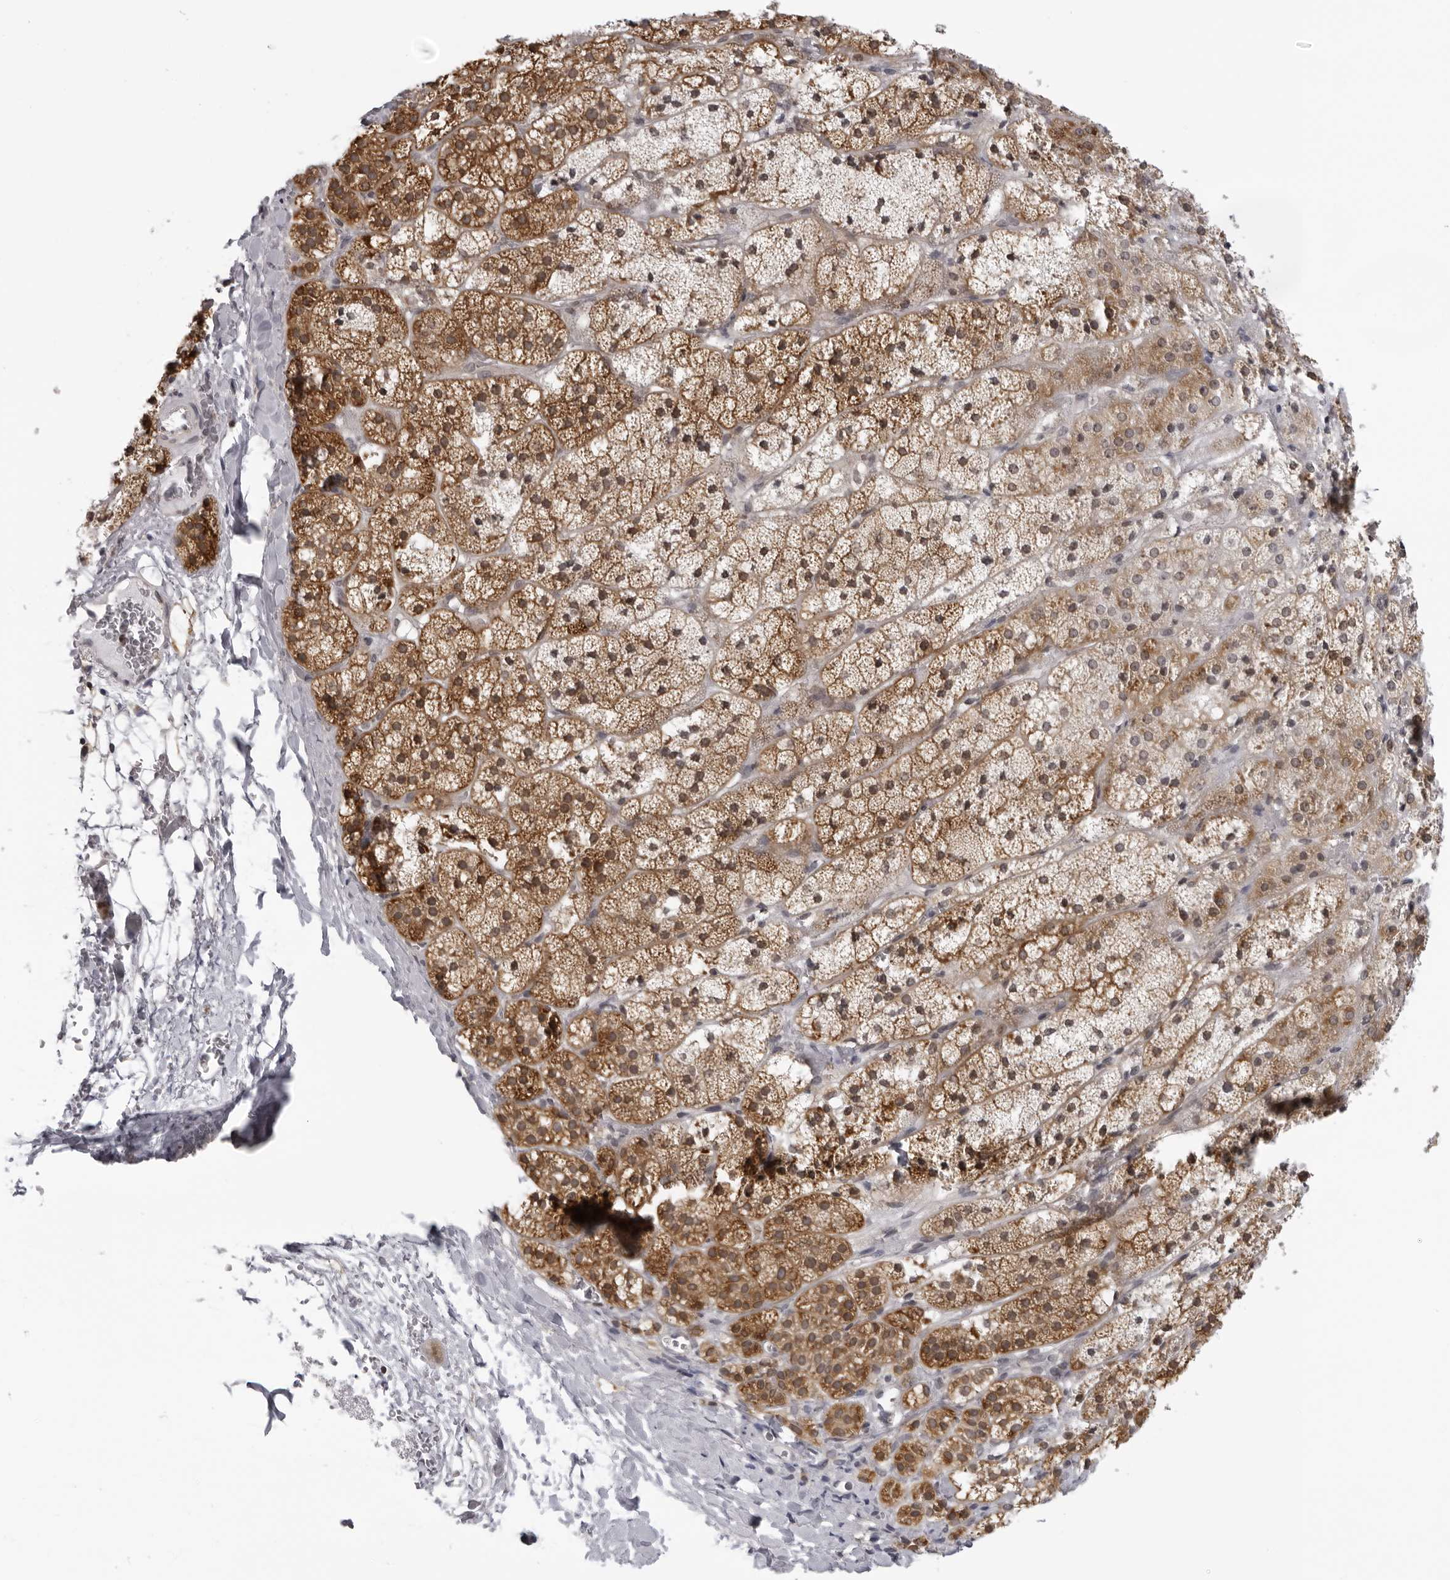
{"staining": {"intensity": "moderate", "quantity": ">75%", "location": "cytoplasmic/membranous"}, "tissue": "adrenal gland", "cell_type": "Glandular cells", "image_type": "normal", "snomed": [{"axis": "morphology", "description": "Normal tissue, NOS"}, {"axis": "topography", "description": "Adrenal gland"}], "caption": "IHC (DAB (3,3'-diaminobenzidine)) staining of benign adrenal gland shows moderate cytoplasmic/membranous protein expression in approximately >75% of glandular cells. The staining was performed using DAB (3,3'-diaminobenzidine), with brown indicating positive protein expression. Nuclei are stained blue with hematoxylin.", "gene": "MRPS15", "patient": {"sex": "female", "age": 44}}